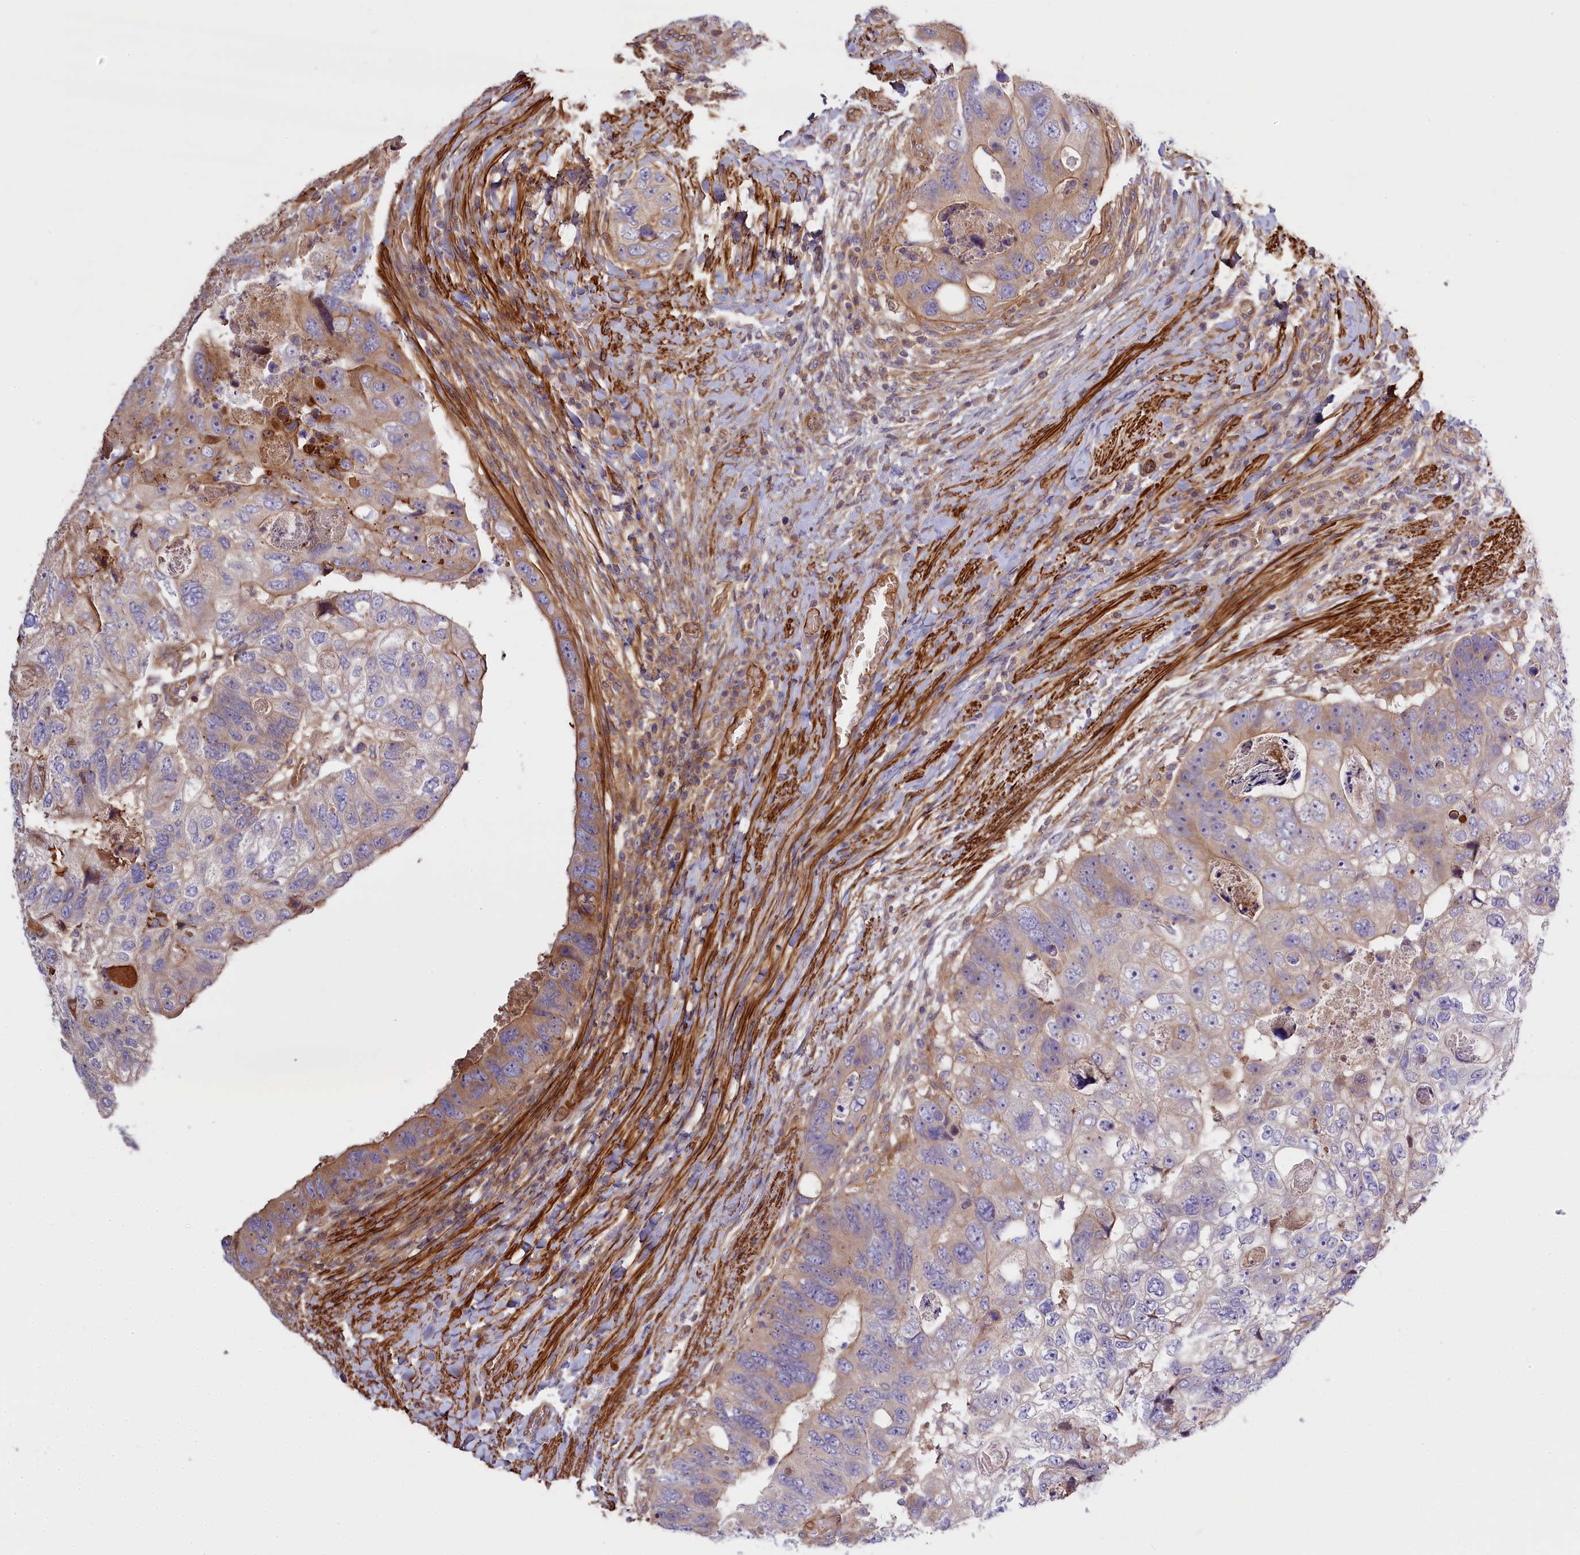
{"staining": {"intensity": "weak", "quantity": "<25%", "location": "cytoplasmic/membranous"}, "tissue": "colorectal cancer", "cell_type": "Tumor cells", "image_type": "cancer", "snomed": [{"axis": "morphology", "description": "Adenocarcinoma, NOS"}, {"axis": "topography", "description": "Rectum"}], "caption": "Photomicrograph shows no significant protein expression in tumor cells of colorectal cancer. (DAB IHC visualized using brightfield microscopy, high magnification).", "gene": "FUZ", "patient": {"sex": "male", "age": 59}}